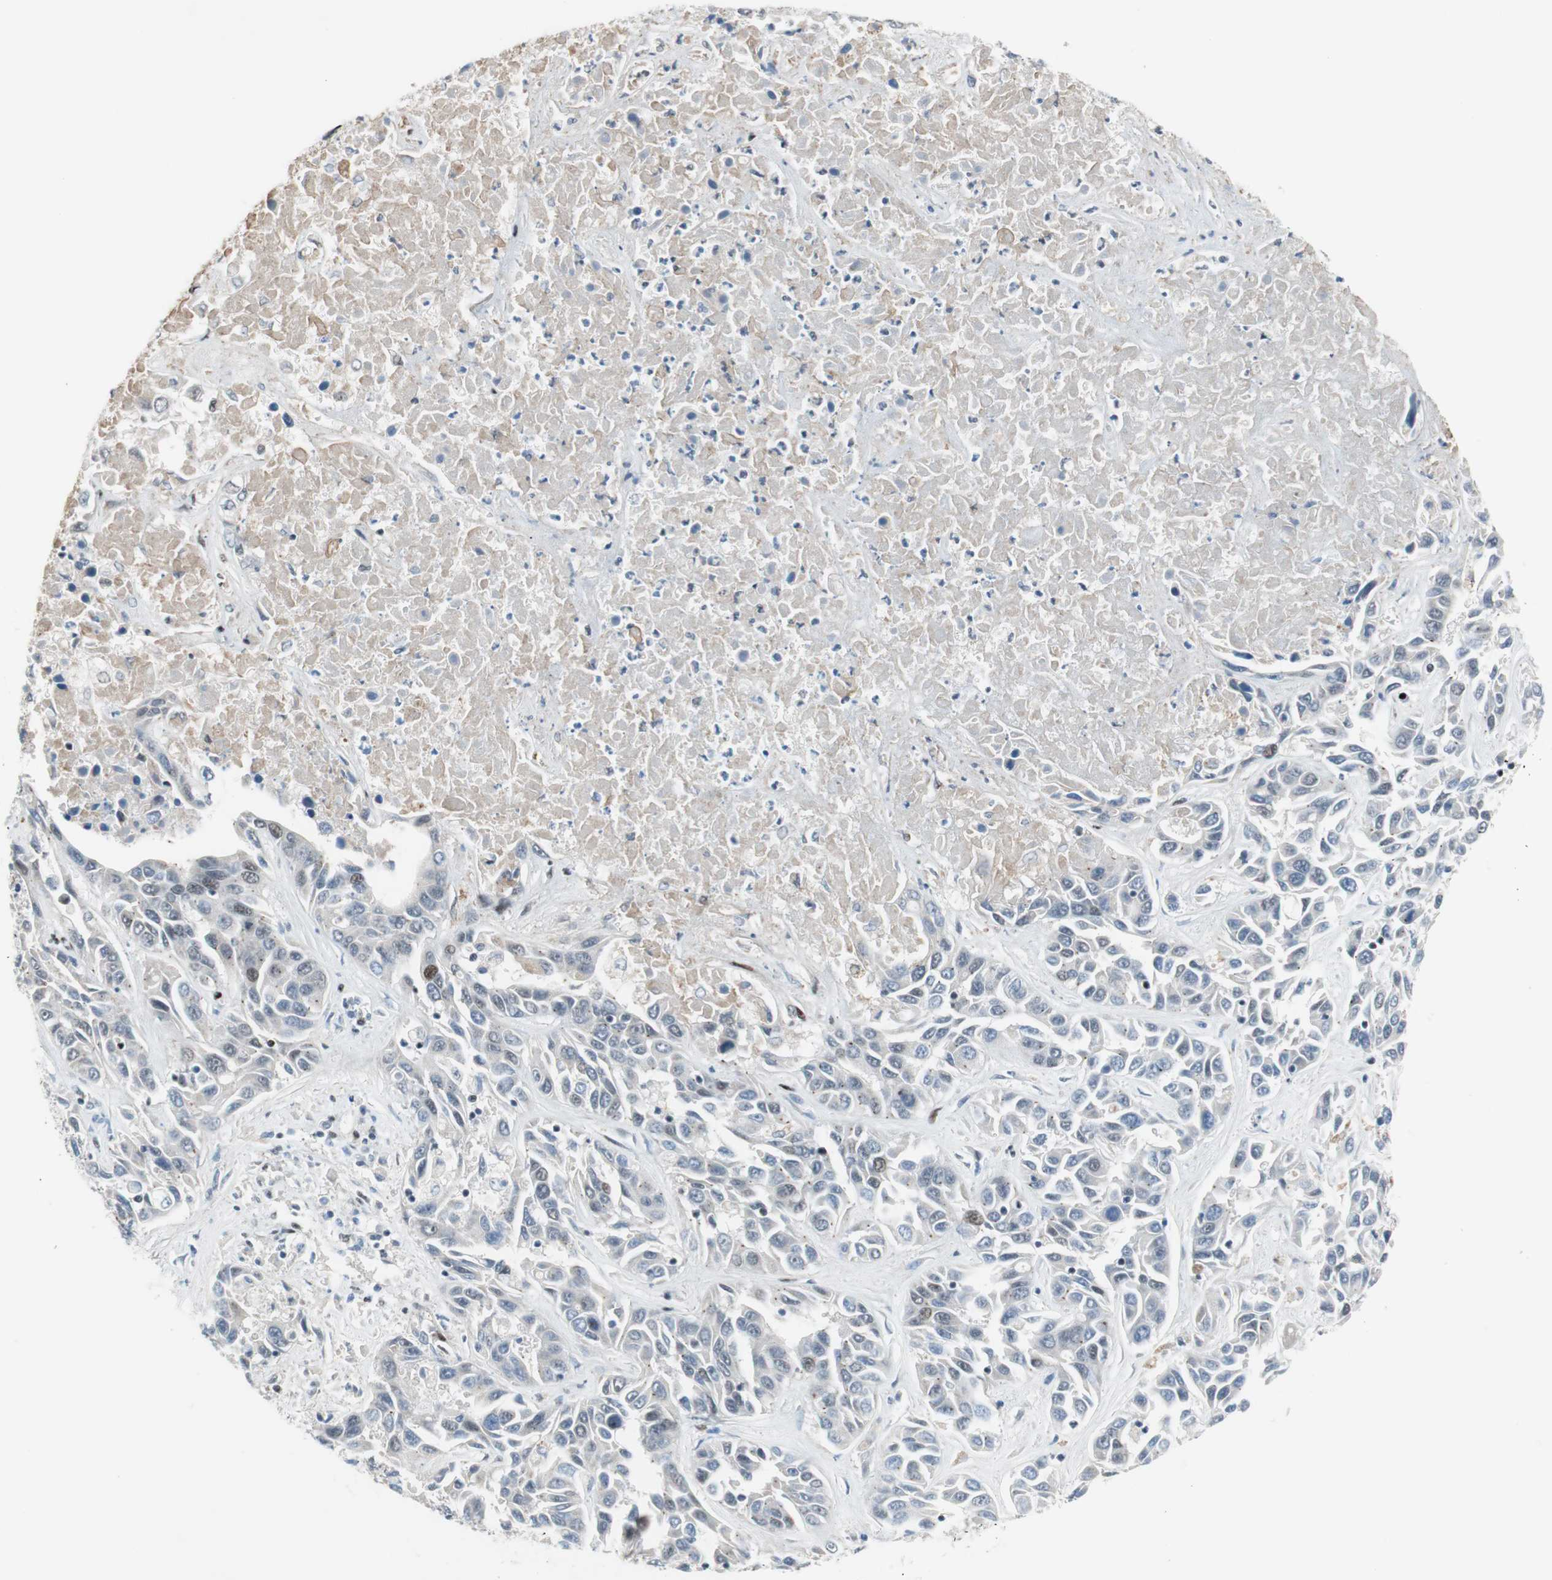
{"staining": {"intensity": "moderate", "quantity": "<25%", "location": "nuclear"}, "tissue": "liver cancer", "cell_type": "Tumor cells", "image_type": "cancer", "snomed": [{"axis": "morphology", "description": "Cholangiocarcinoma"}, {"axis": "topography", "description": "Liver"}], "caption": "Approximately <25% of tumor cells in human liver cholangiocarcinoma demonstrate moderate nuclear protein positivity as visualized by brown immunohistochemical staining.", "gene": "FBXO44", "patient": {"sex": "female", "age": 52}}